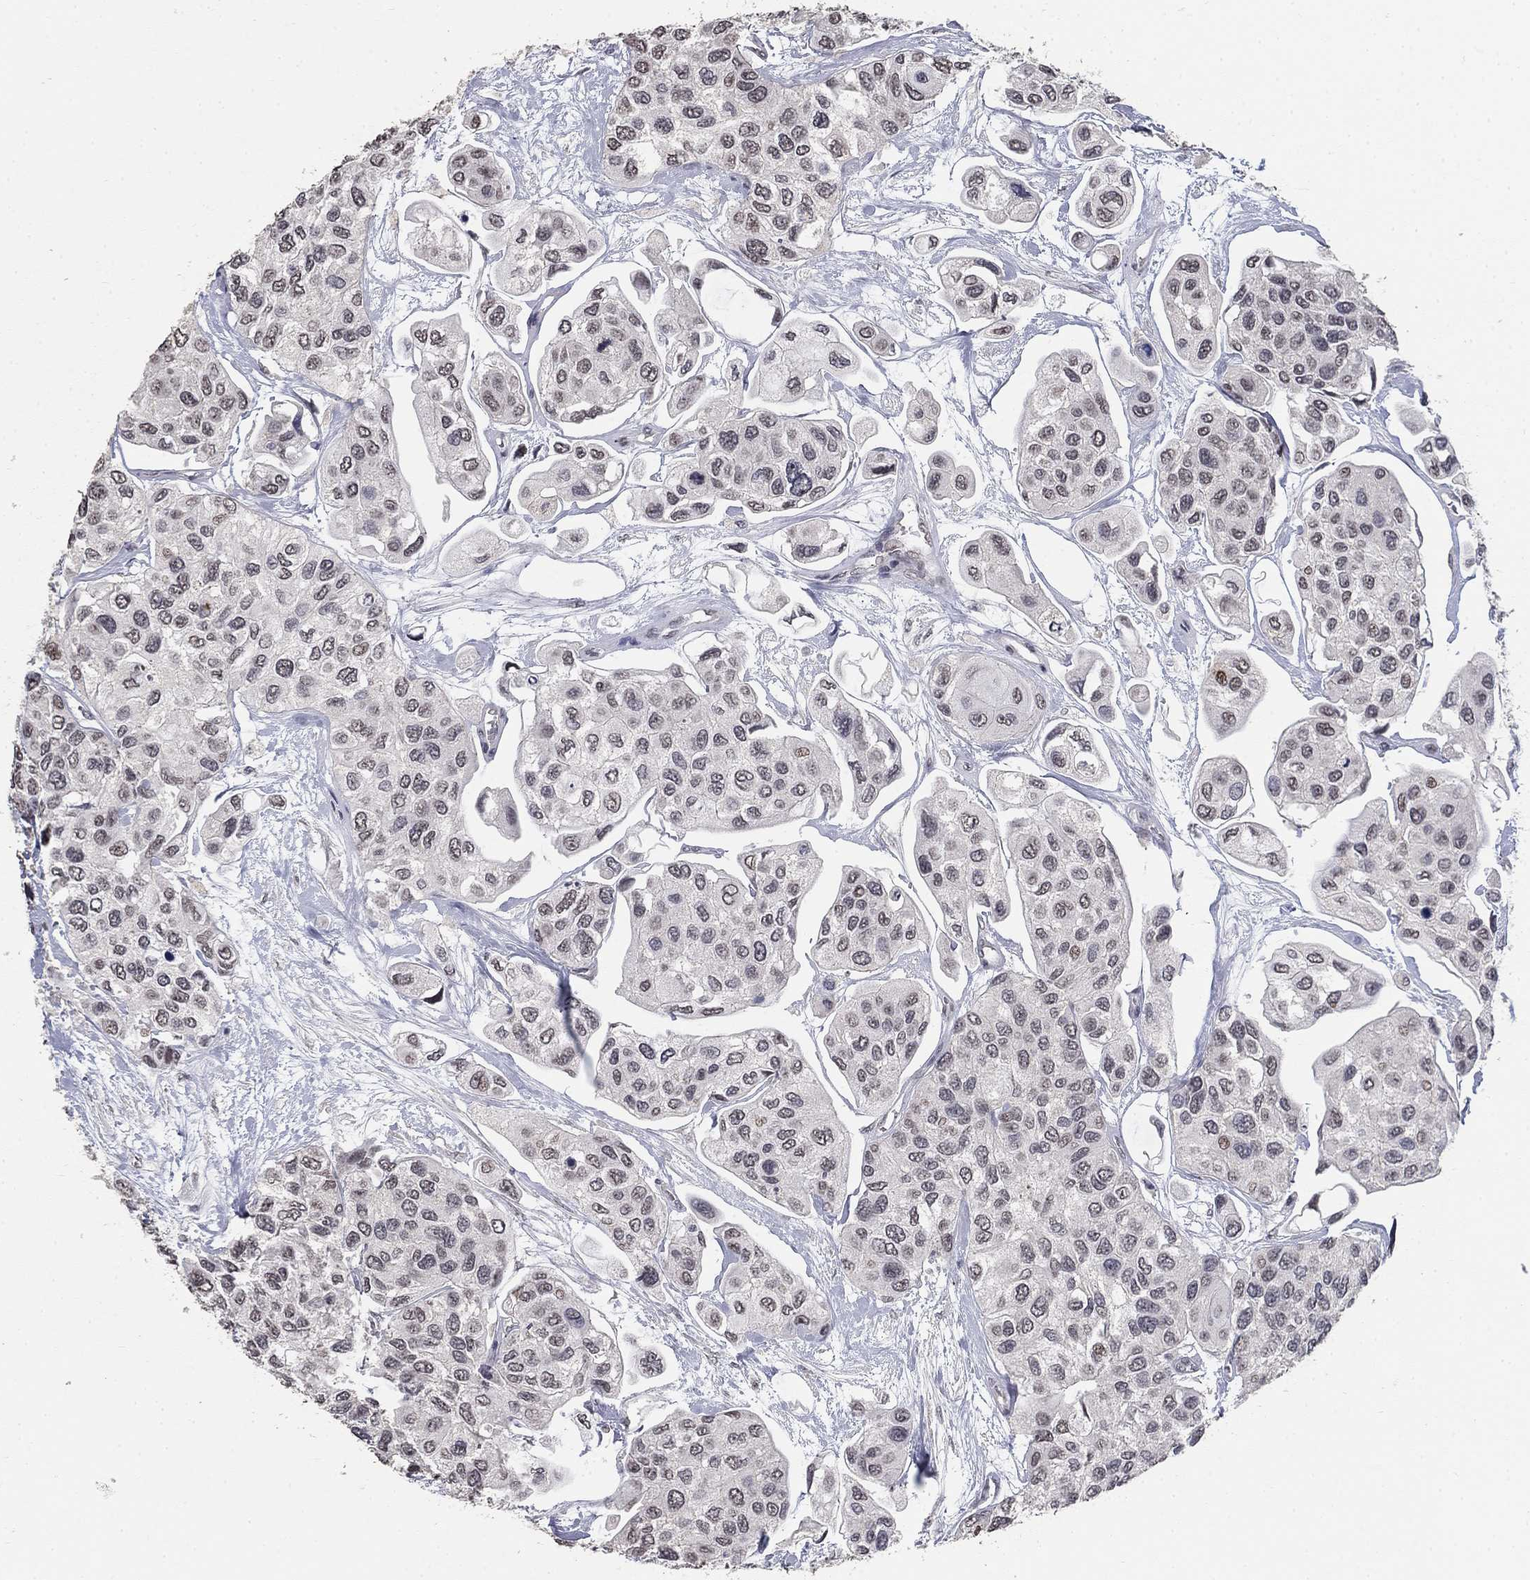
{"staining": {"intensity": "negative", "quantity": "none", "location": "none"}, "tissue": "urothelial cancer", "cell_type": "Tumor cells", "image_type": "cancer", "snomed": [{"axis": "morphology", "description": "Urothelial carcinoma, High grade"}, {"axis": "topography", "description": "Urinary bladder"}], "caption": "There is no significant staining in tumor cells of urothelial cancer.", "gene": "SPATA33", "patient": {"sex": "male", "age": 77}}